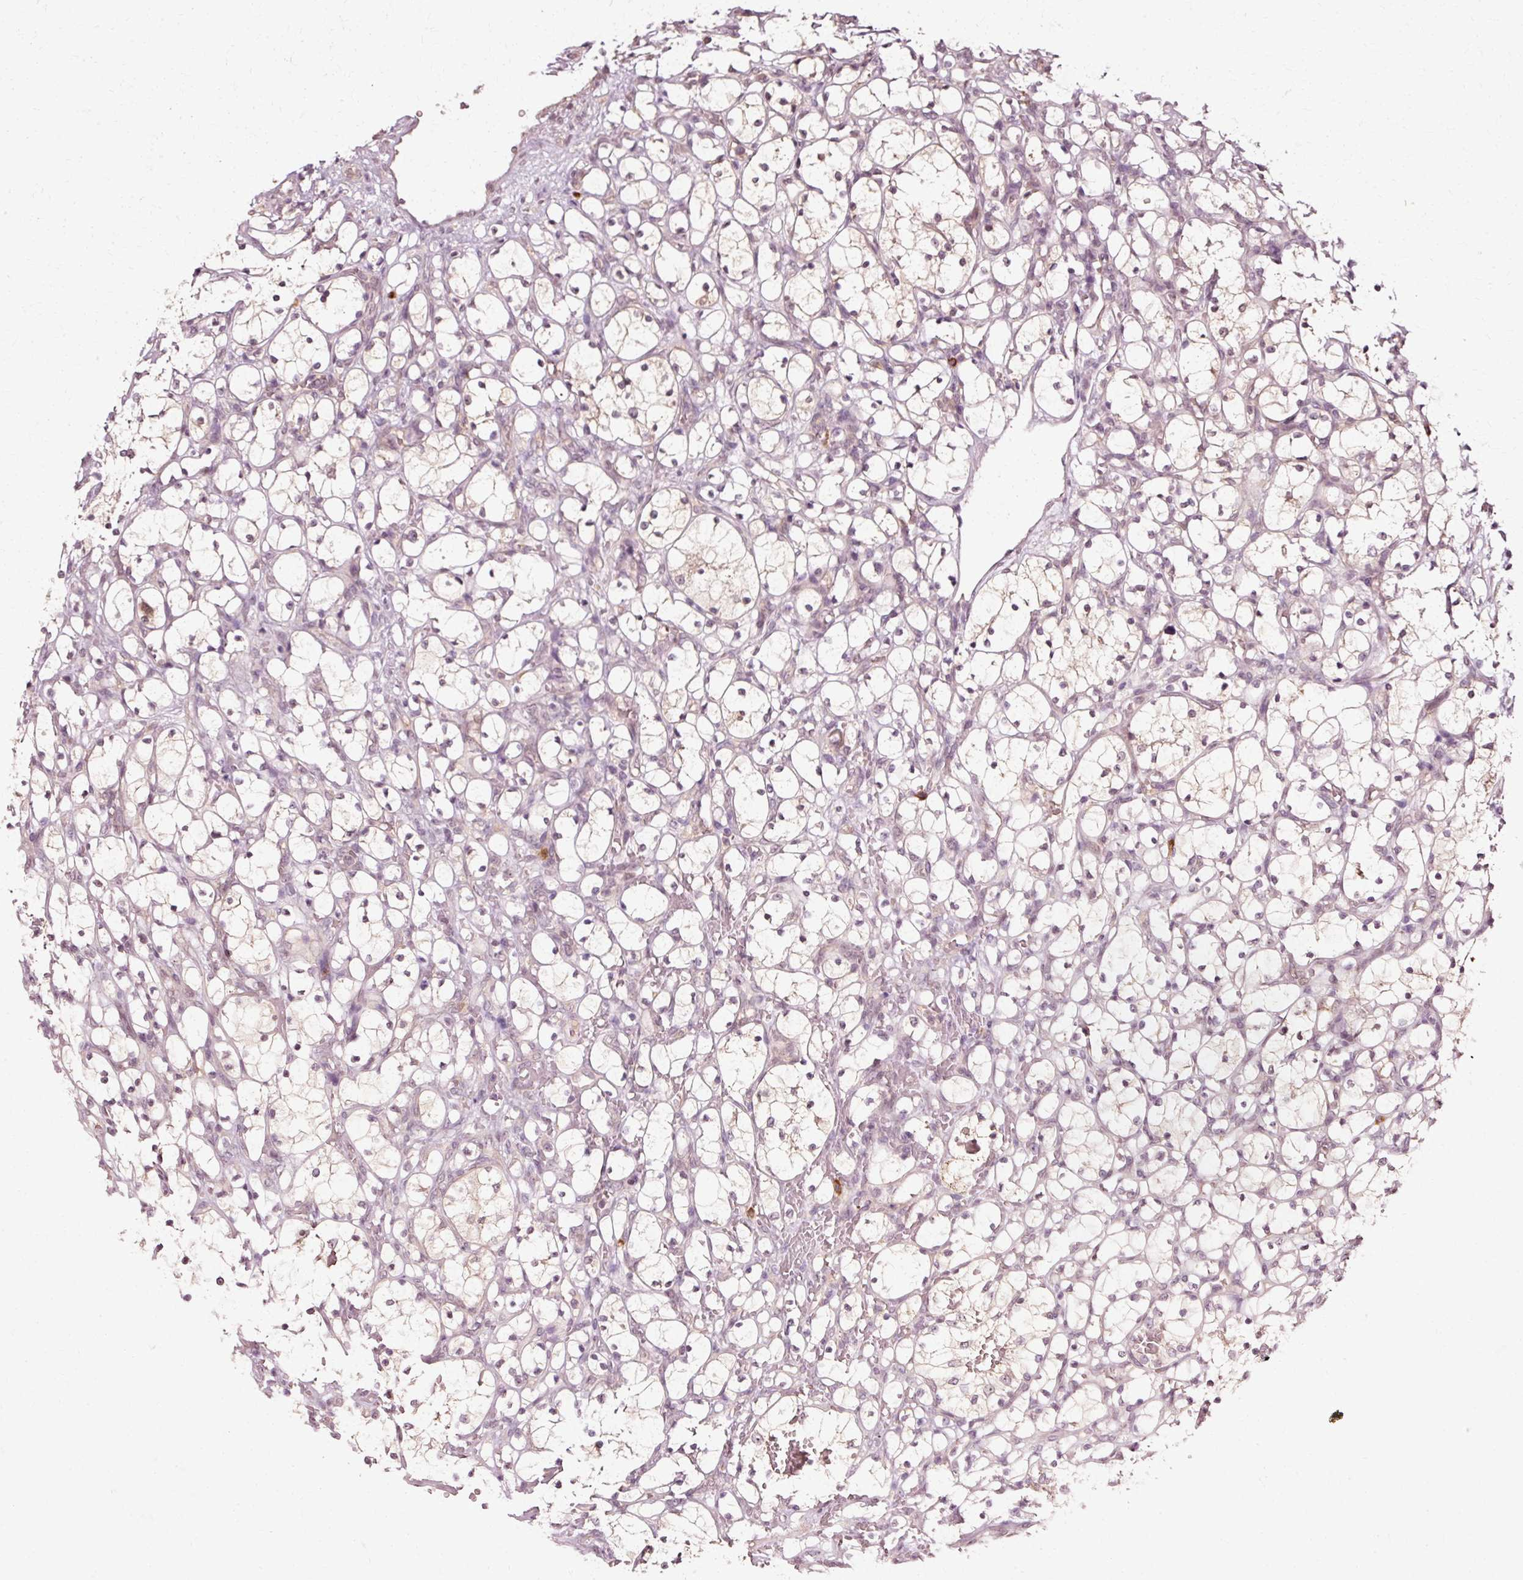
{"staining": {"intensity": "negative", "quantity": "none", "location": "none"}, "tissue": "renal cancer", "cell_type": "Tumor cells", "image_type": "cancer", "snomed": [{"axis": "morphology", "description": "Adenocarcinoma, NOS"}, {"axis": "topography", "description": "Kidney"}], "caption": "A photomicrograph of renal adenocarcinoma stained for a protein demonstrates no brown staining in tumor cells. (DAB (3,3'-diaminobenzidine) IHC visualized using brightfield microscopy, high magnification).", "gene": "RGPD5", "patient": {"sex": "female", "age": 69}}